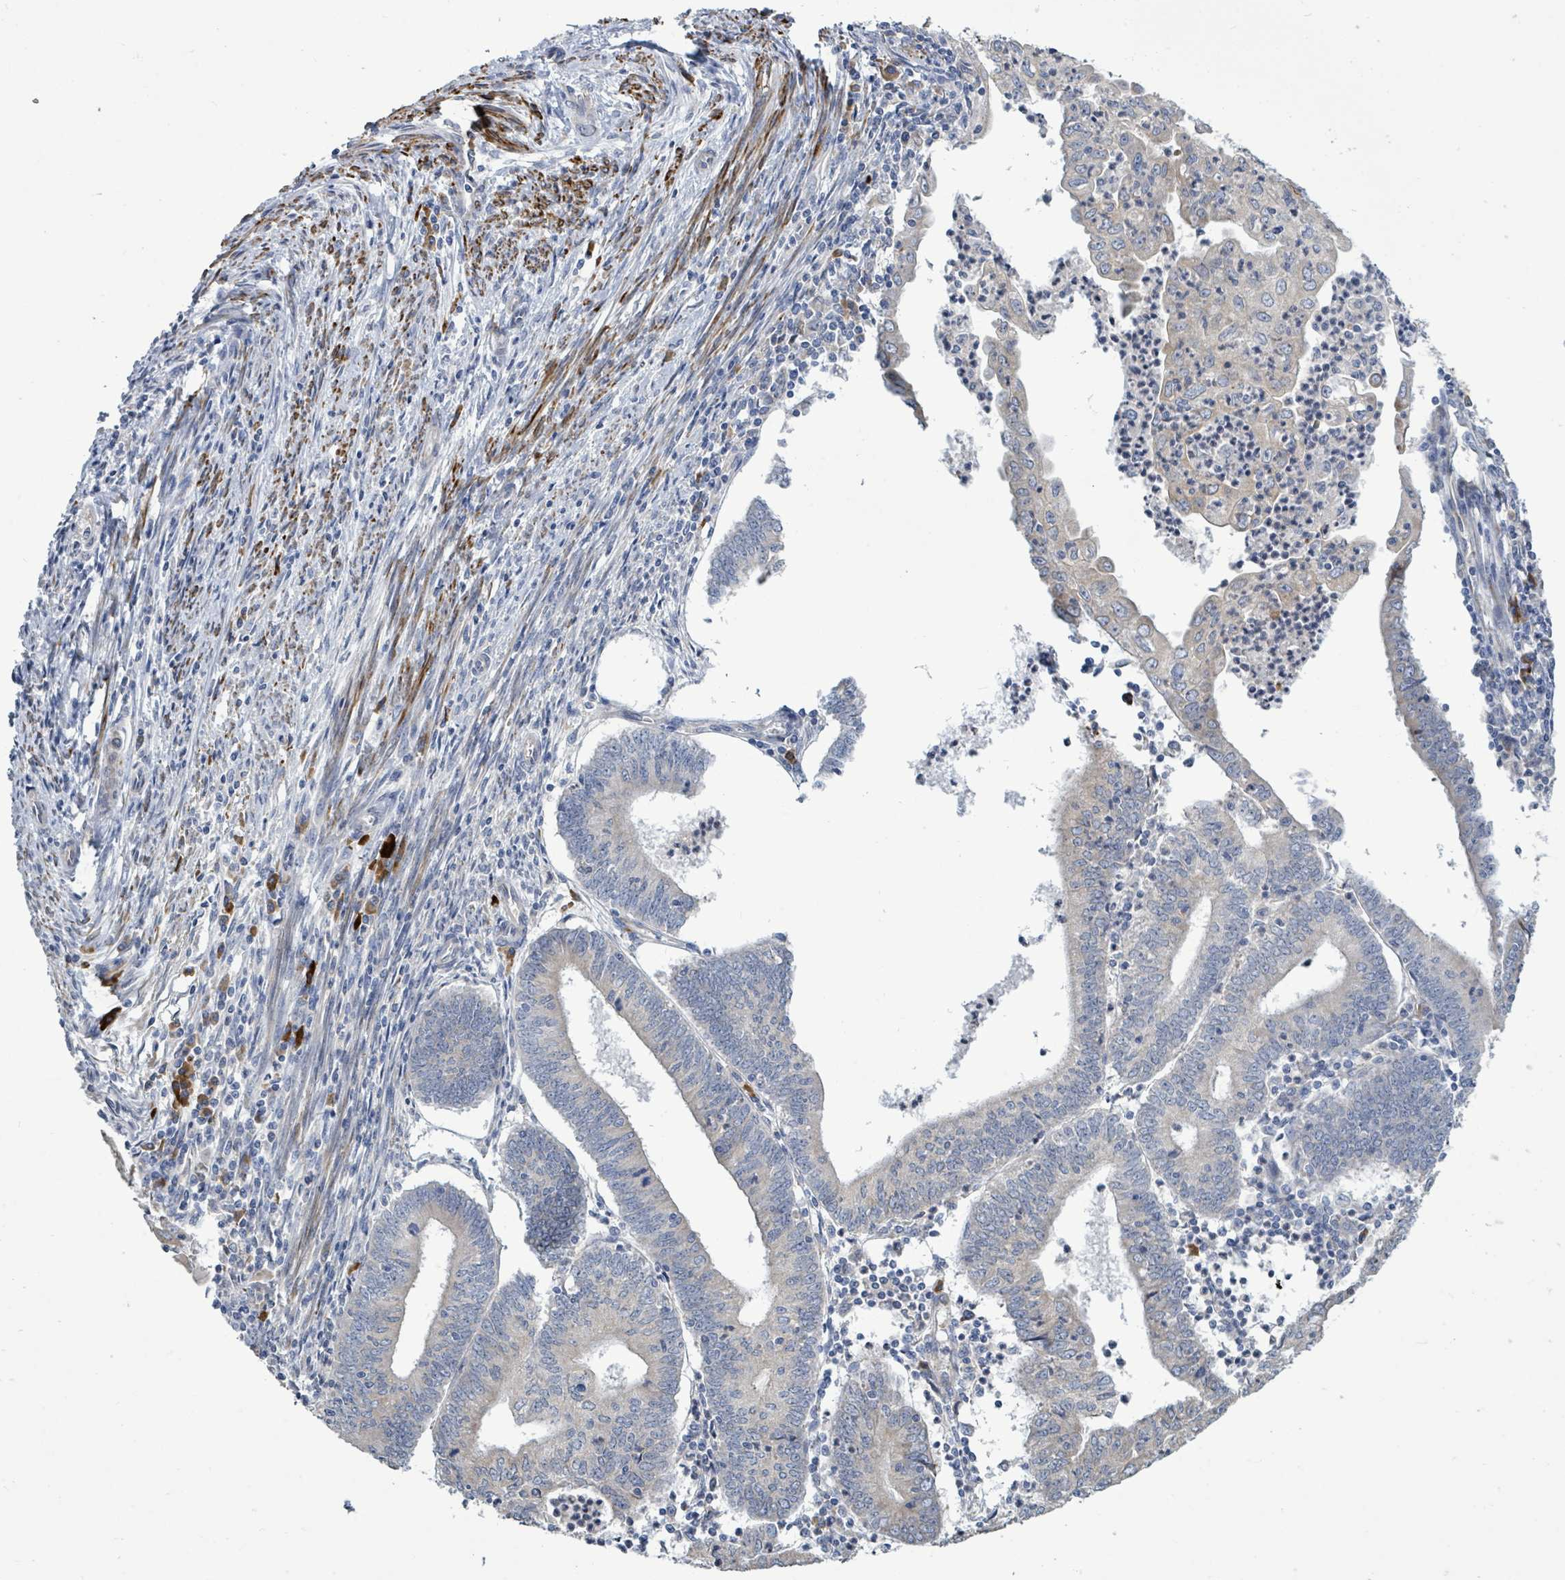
{"staining": {"intensity": "weak", "quantity": "<25%", "location": "cytoplasmic/membranous"}, "tissue": "endometrial cancer", "cell_type": "Tumor cells", "image_type": "cancer", "snomed": [{"axis": "morphology", "description": "Adenocarcinoma, NOS"}, {"axis": "topography", "description": "Endometrium"}], "caption": "Tumor cells are negative for protein expression in human adenocarcinoma (endometrial).", "gene": "SIRPB1", "patient": {"sex": "female", "age": 60}}